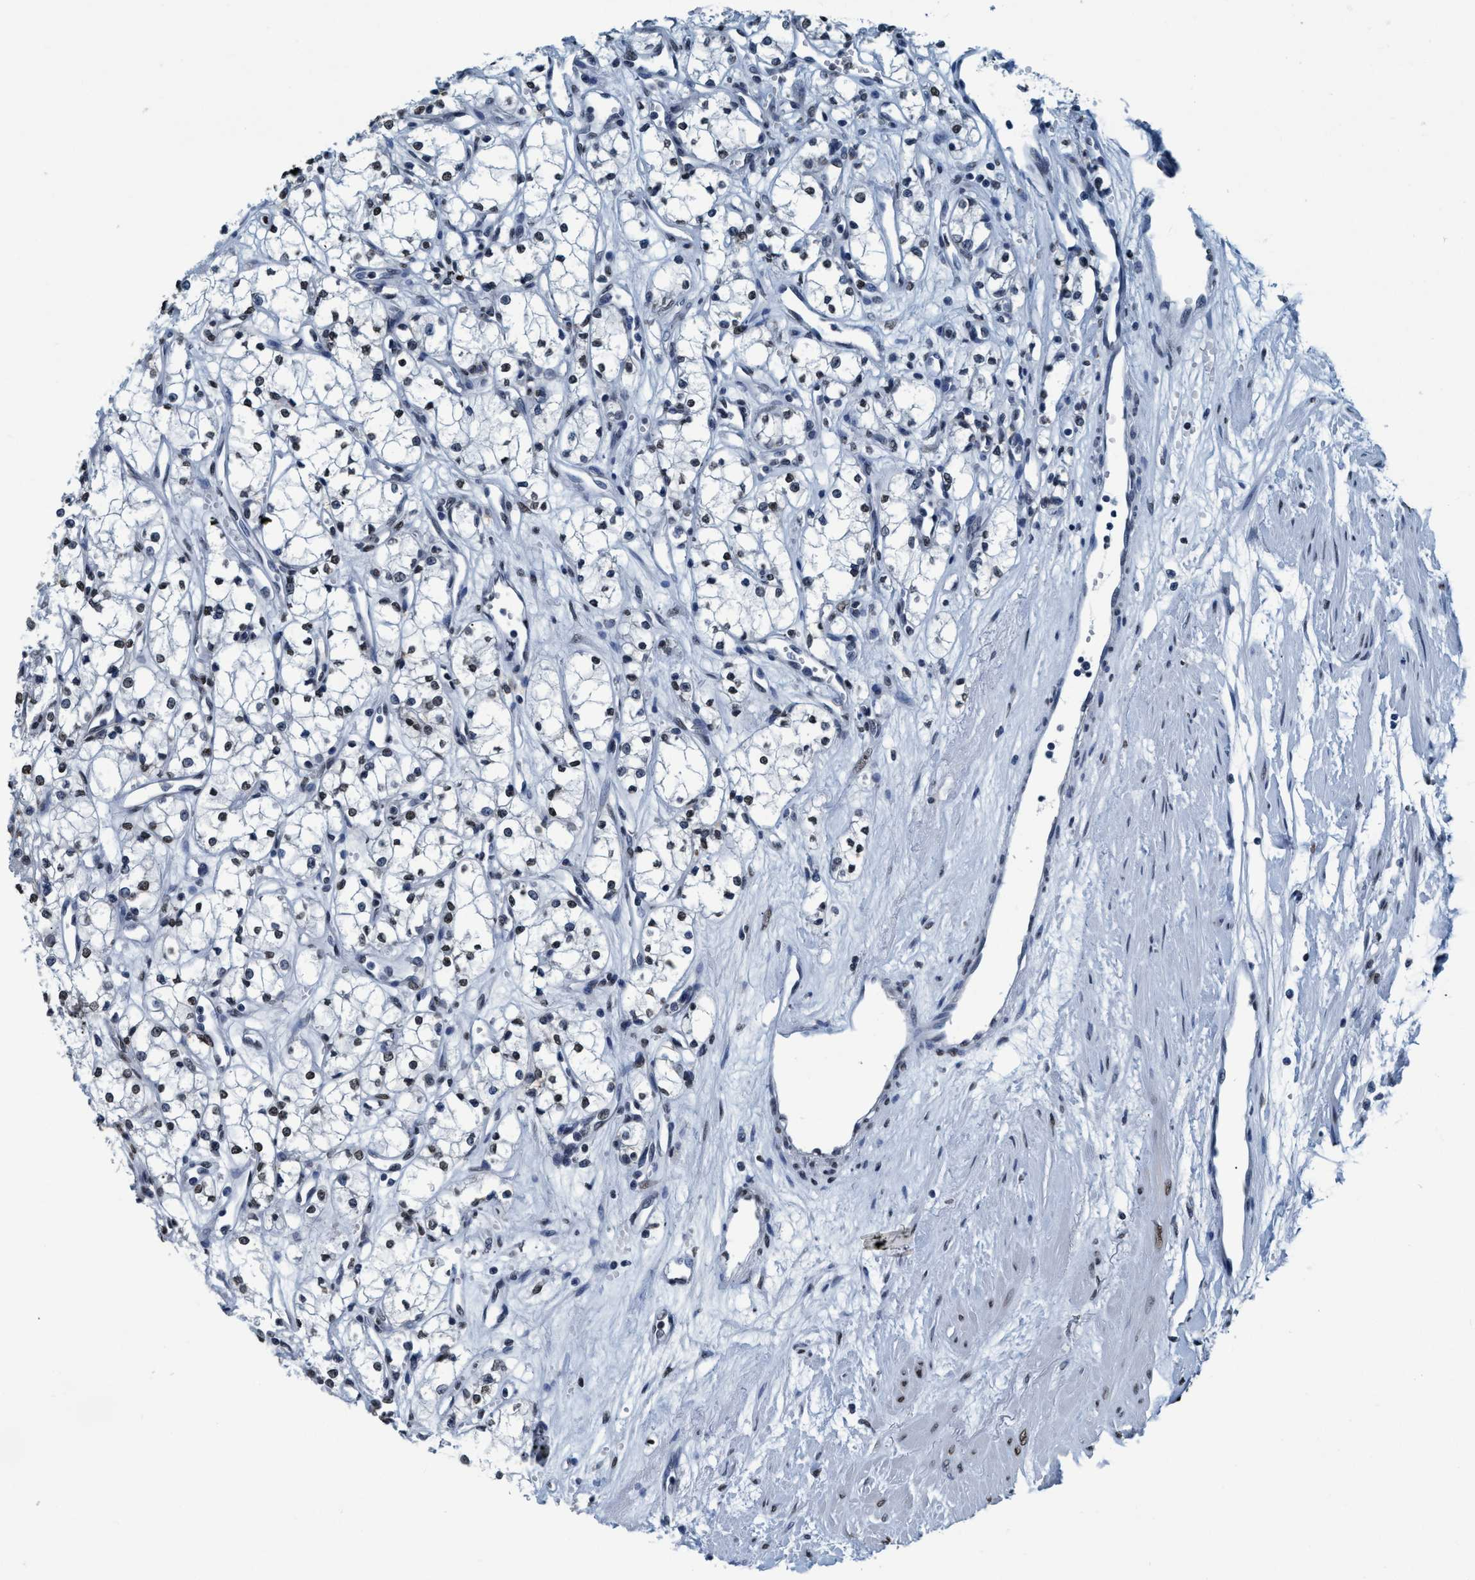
{"staining": {"intensity": "weak", "quantity": ">75%", "location": "nuclear"}, "tissue": "renal cancer", "cell_type": "Tumor cells", "image_type": "cancer", "snomed": [{"axis": "morphology", "description": "Adenocarcinoma, NOS"}, {"axis": "topography", "description": "Kidney"}], "caption": "A photomicrograph of adenocarcinoma (renal) stained for a protein reveals weak nuclear brown staining in tumor cells.", "gene": "CCNE2", "patient": {"sex": "male", "age": 59}}